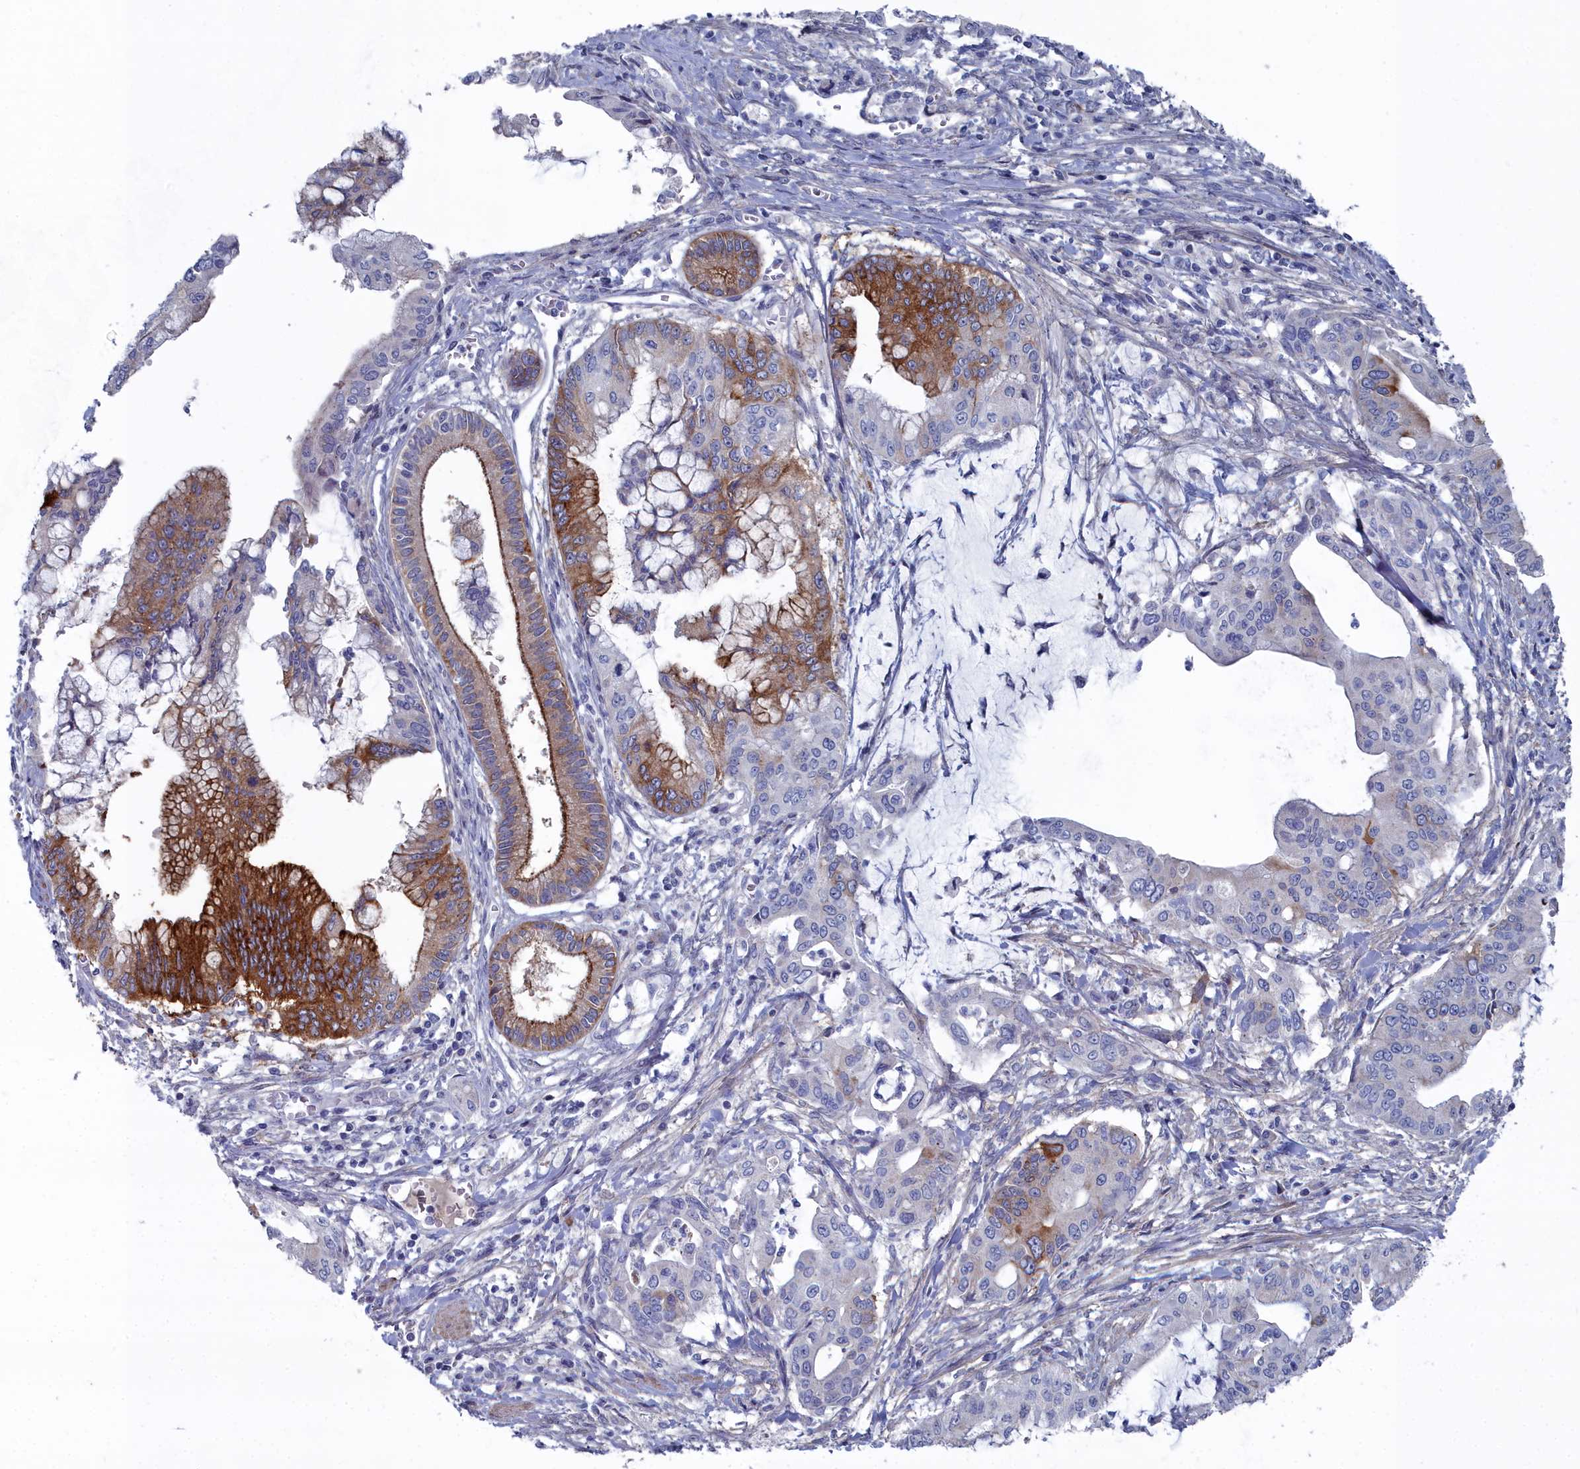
{"staining": {"intensity": "strong", "quantity": "<25%", "location": "cytoplasmic/membranous"}, "tissue": "pancreatic cancer", "cell_type": "Tumor cells", "image_type": "cancer", "snomed": [{"axis": "morphology", "description": "Adenocarcinoma, NOS"}, {"axis": "topography", "description": "Pancreas"}], "caption": "Immunohistochemistry of pancreatic adenocarcinoma demonstrates medium levels of strong cytoplasmic/membranous staining in approximately <25% of tumor cells.", "gene": "SHISAL2A", "patient": {"sex": "male", "age": 46}}